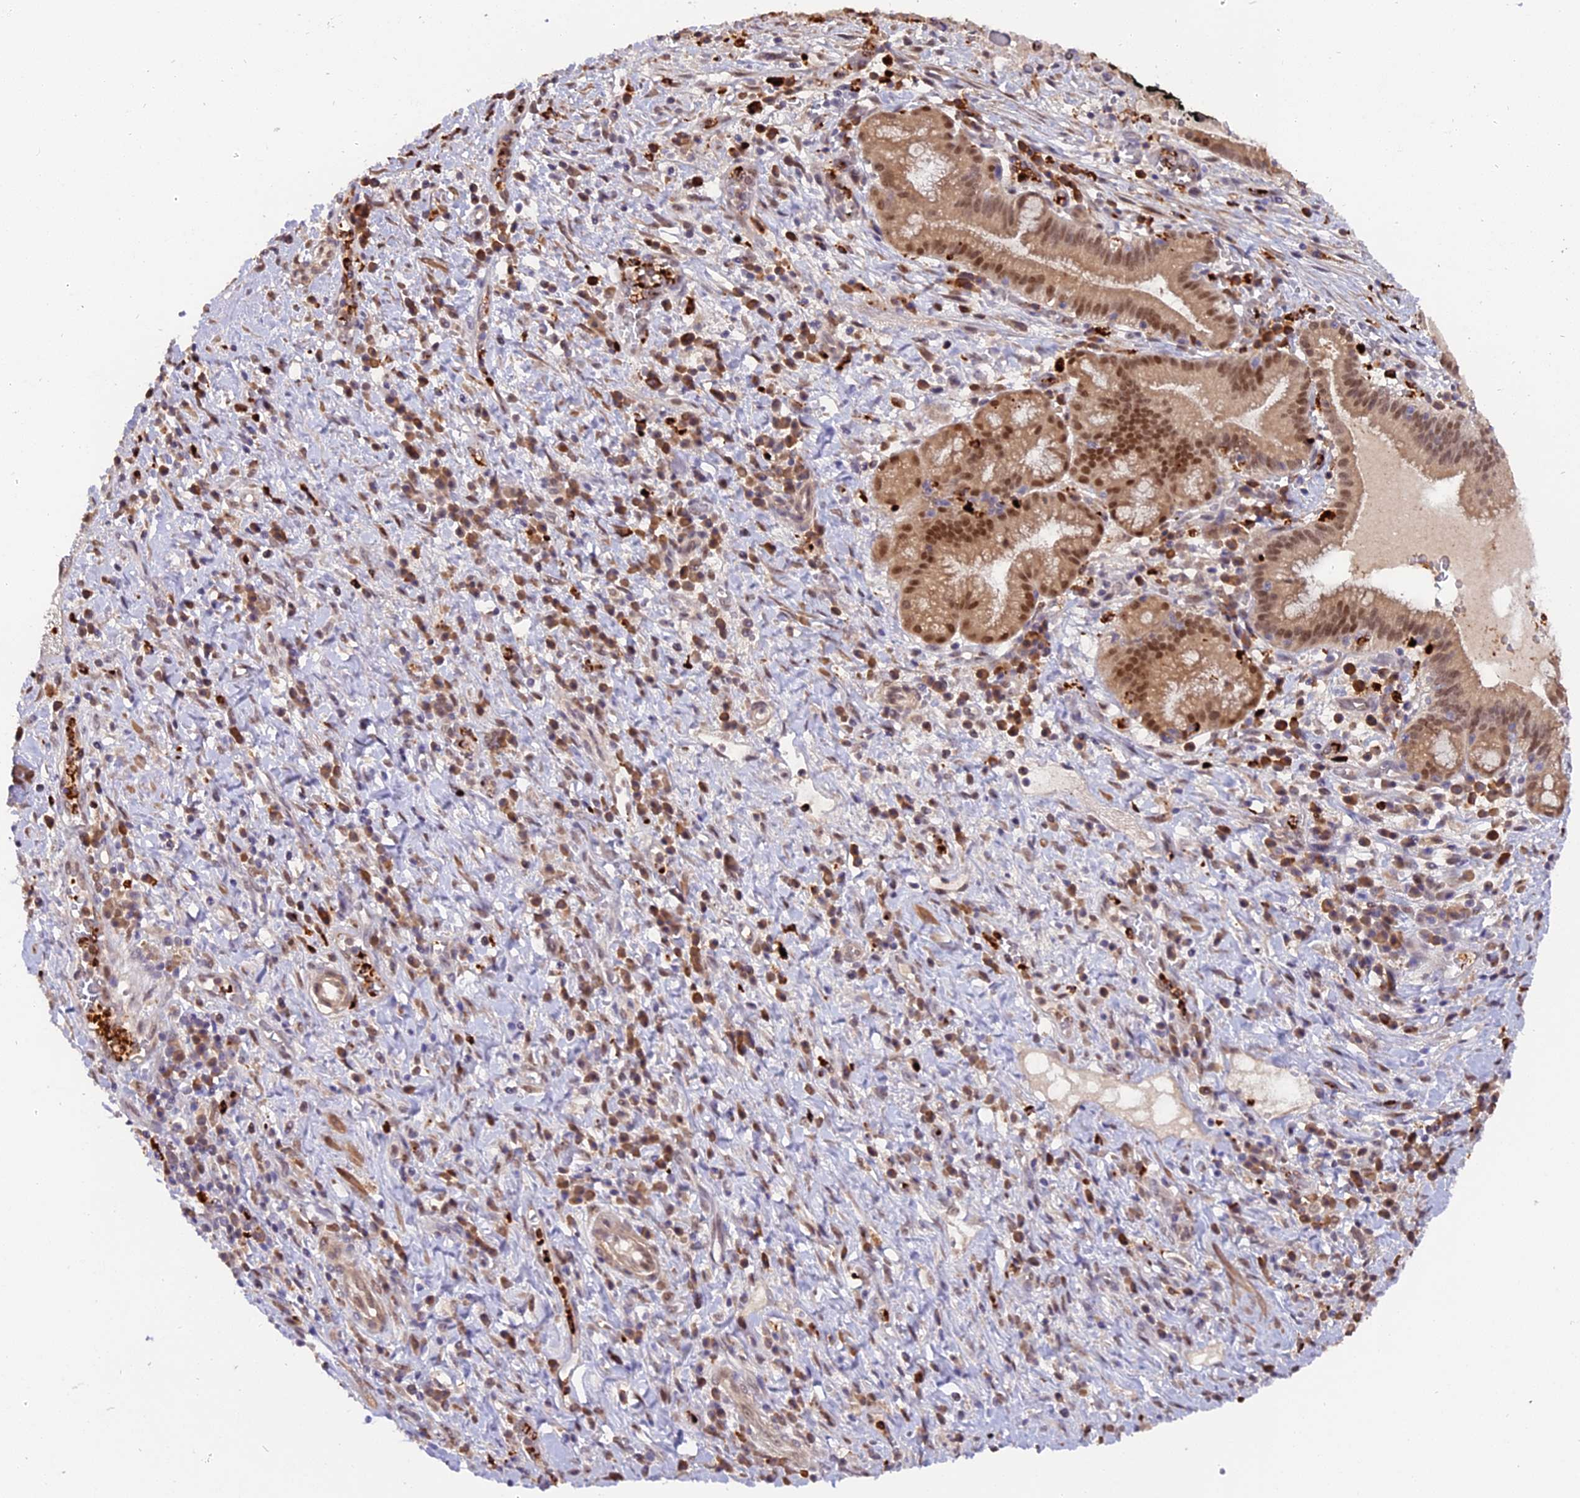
{"staining": {"intensity": "moderate", "quantity": ">75%", "location": "cytoplasmic/membranous,nuclear"}, "tissue": "pancreatic cancer", "cell_type": "Tumor cells", "image_type": "cancer", "snomed": [{"axis": "morphology", "description": "Adenocarcinoma, NOS"}, {"axis": "topography", "description": "Pancreas"}], "caption": "A brown stain highlights moderate cytoplasmic/membranous and nuclear staining of a protein in adenocarcinoma (pancreatic) tumor cells. (Brightfield microscopy of DAB IHC at high magnification).", "gene": "FAM118B", "patient": {"sex": "male", "age": 72}}